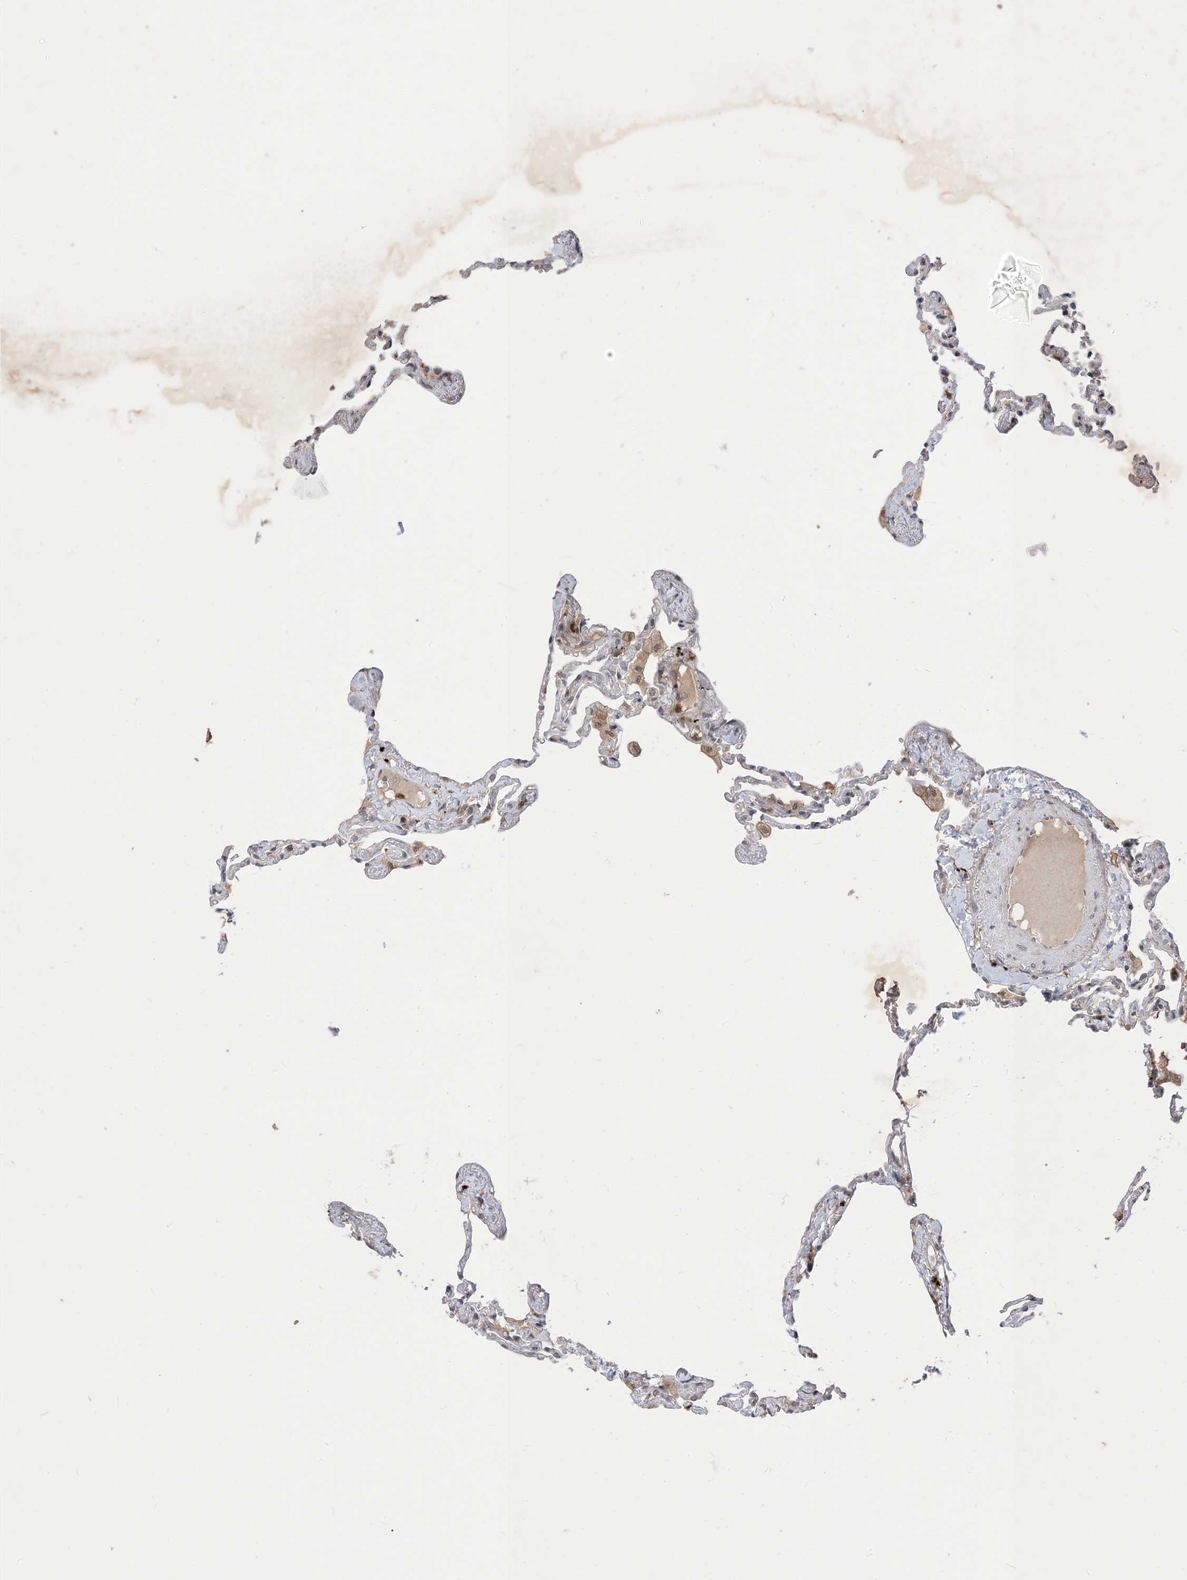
{"staining": {"intensity": "negative", "quantity": "none", "location": "none"}, "tissue": "lung", "cell_type": "Alveolar cells", "image_type": "normal", "snomed": [{"axis": "morphology", "description": "Normal tissue, NOS"}, {"axis": "topography", "description": "Lung"}], "caption": "The histopathology image exhibits no significant positivity in alveolar cells of lung. (DAB (3,3'-diaminobenzidine) immunohistochemistry with hematoxylin counter stain).", "gene": "NAGK", "patient": {"sex": "female", "age": 67}}